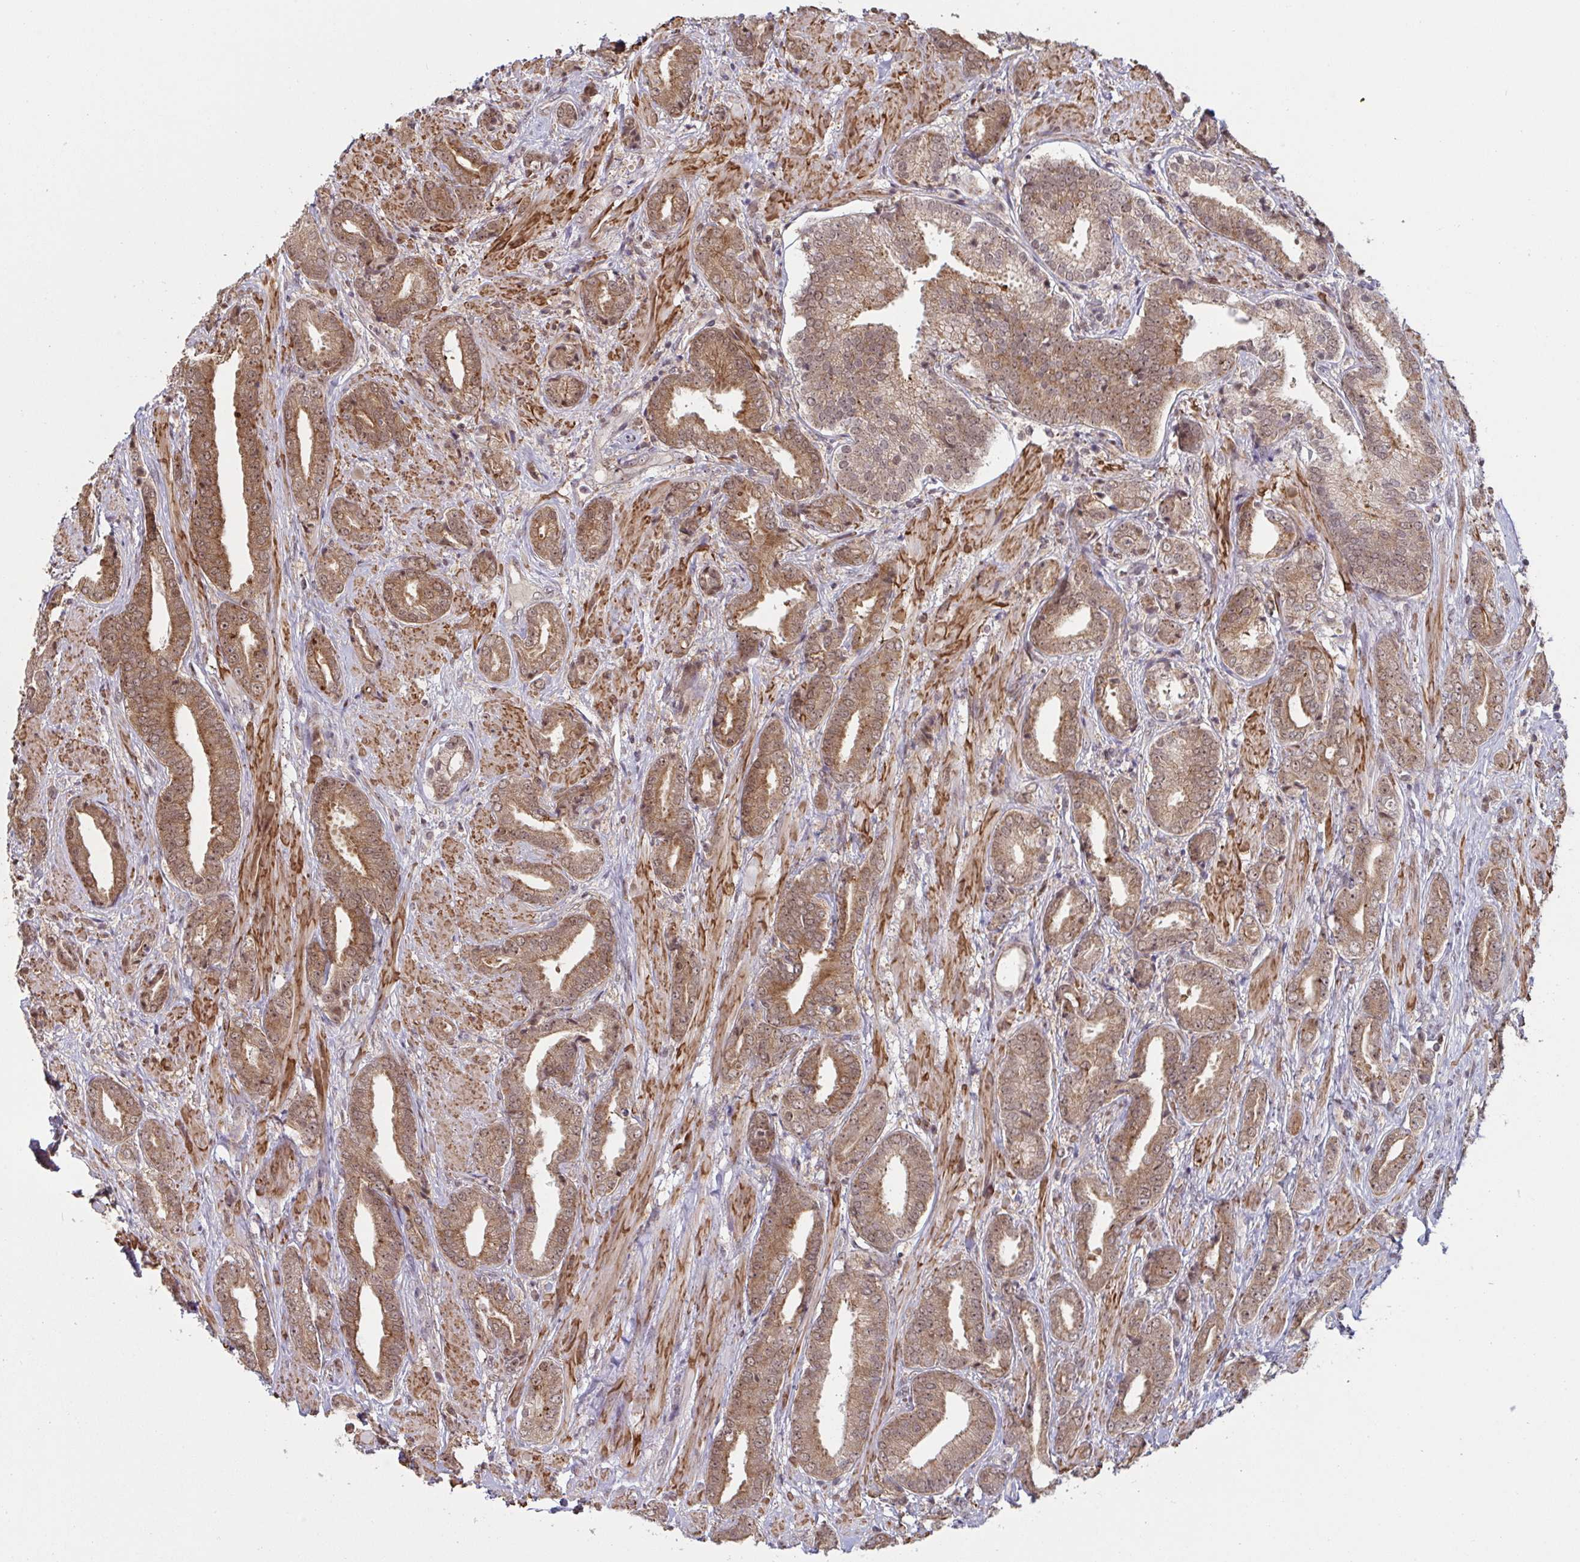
{"staining": {"intensity": "moderate", "quantity": ">75%", "location": "cytoplasmic/membranous"}, "tissue": "prostate cancer", "cell_type": "Tumor cells", "image_type": "cancer", "snomed": [{"axis": "morphology", "description": "Adenocarcinoma, High grade"}, {"axis": "topography", "description": "Prostate"}], "caption": "Moderate cytoplasmic/membranous positivity for a protein is appreciated in about >75% of tumor cells of prostate cancer using immunohistochemistry (IHC).", "gene": "NLRP13", "patient": {"sex": "male", "age": 56}}